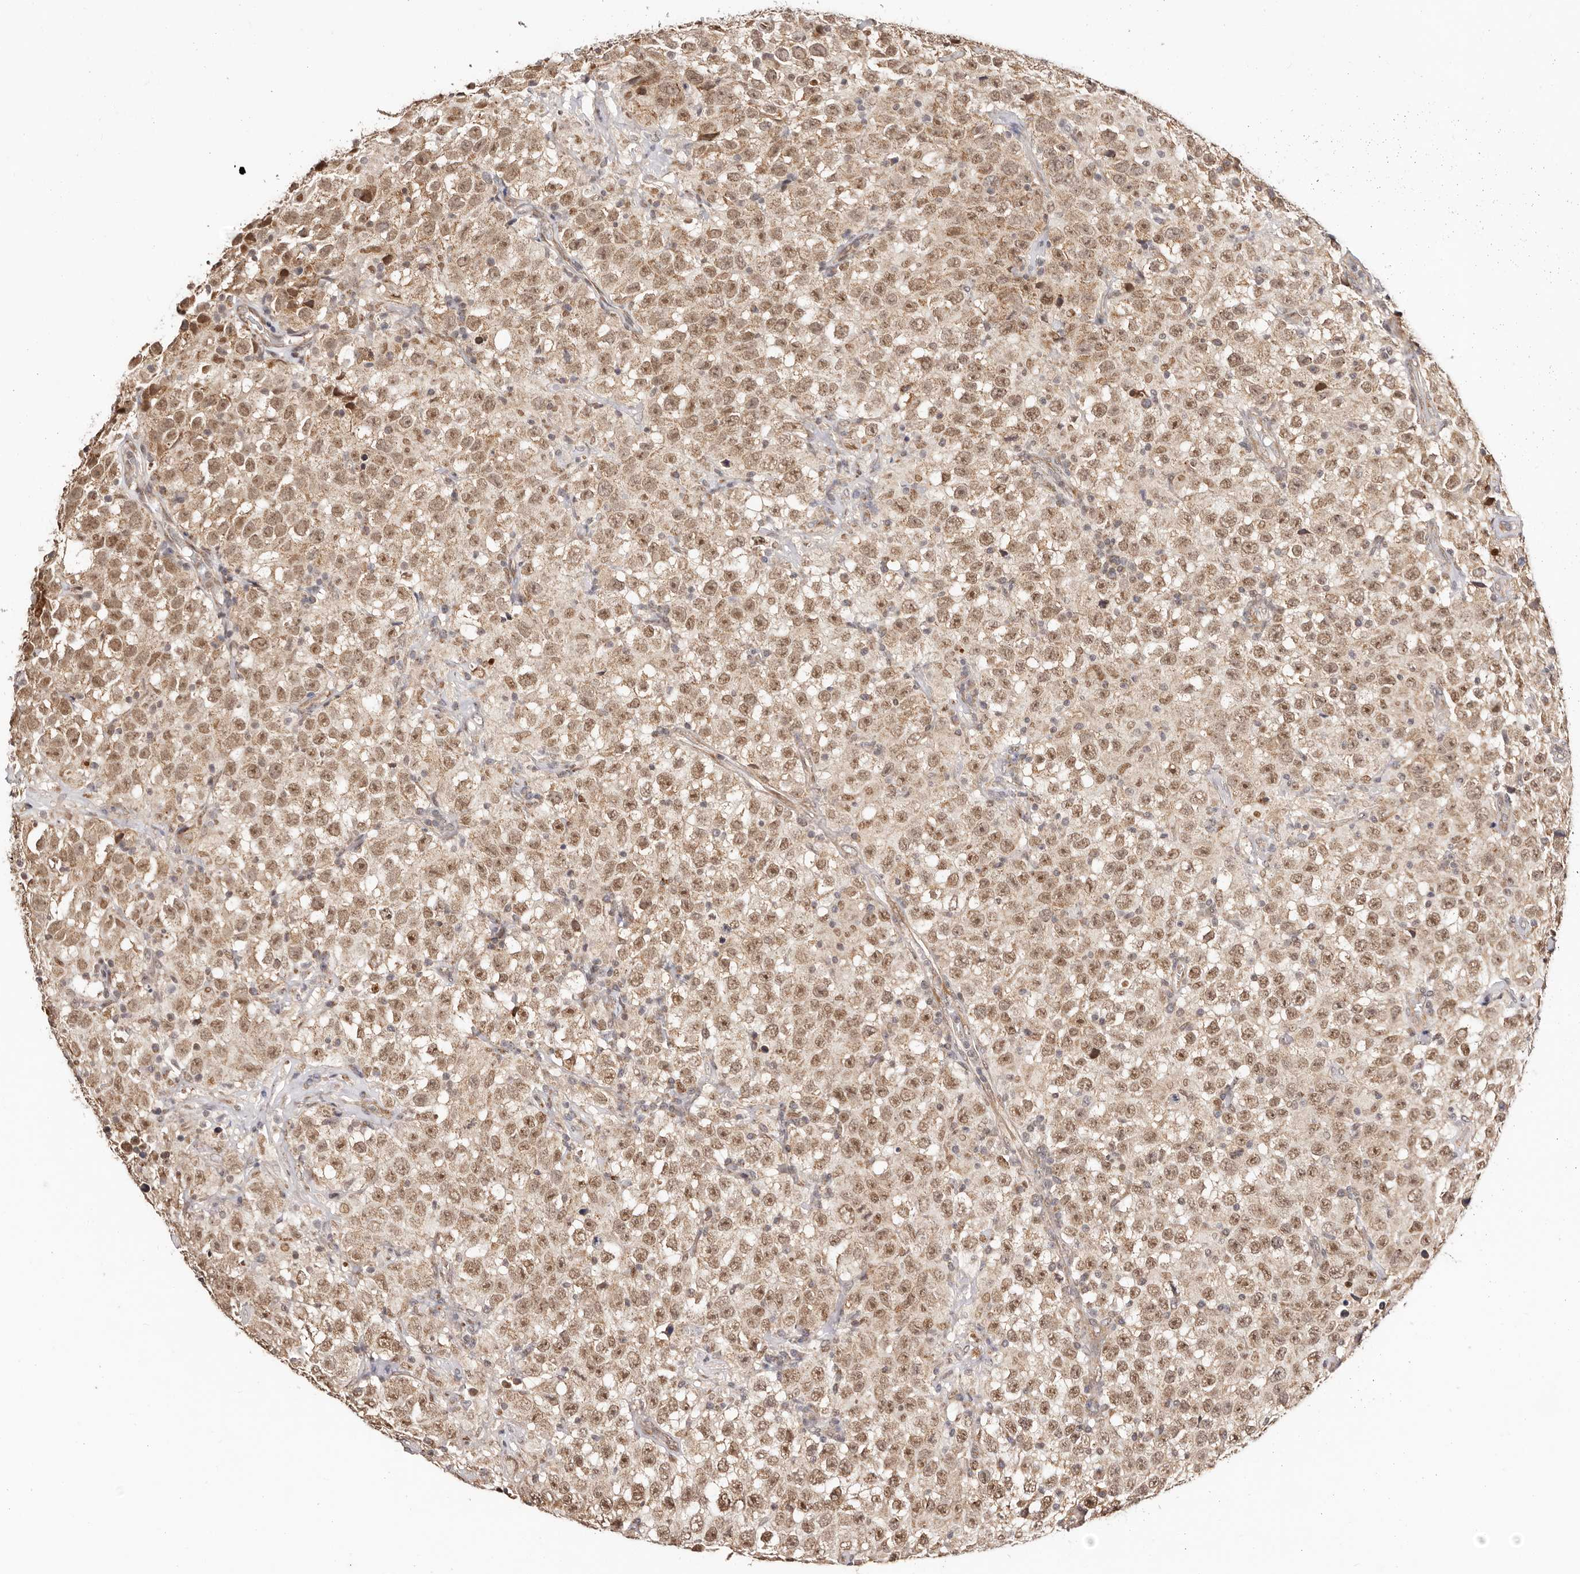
{"staining": {"intensity": "moderate", "quantity": ">75%", "location": "nuclear"}, "tissue": "testis cancer", "cell_type": "Tumor cells", "image_type": "cancer", "snomed": [{"axis": "morphology", "description": "Seminoma, NOS"}, {"axis": "topography", "description": "Testis"}], "caption": "This is a histology image of immunohistochemistry (IHC) staining of testis cancer, which shows moderate expression in the nuclear of tumor cells.", "gene": "CTNNBL1", "patient": {"sex": "male", "age": 41}}